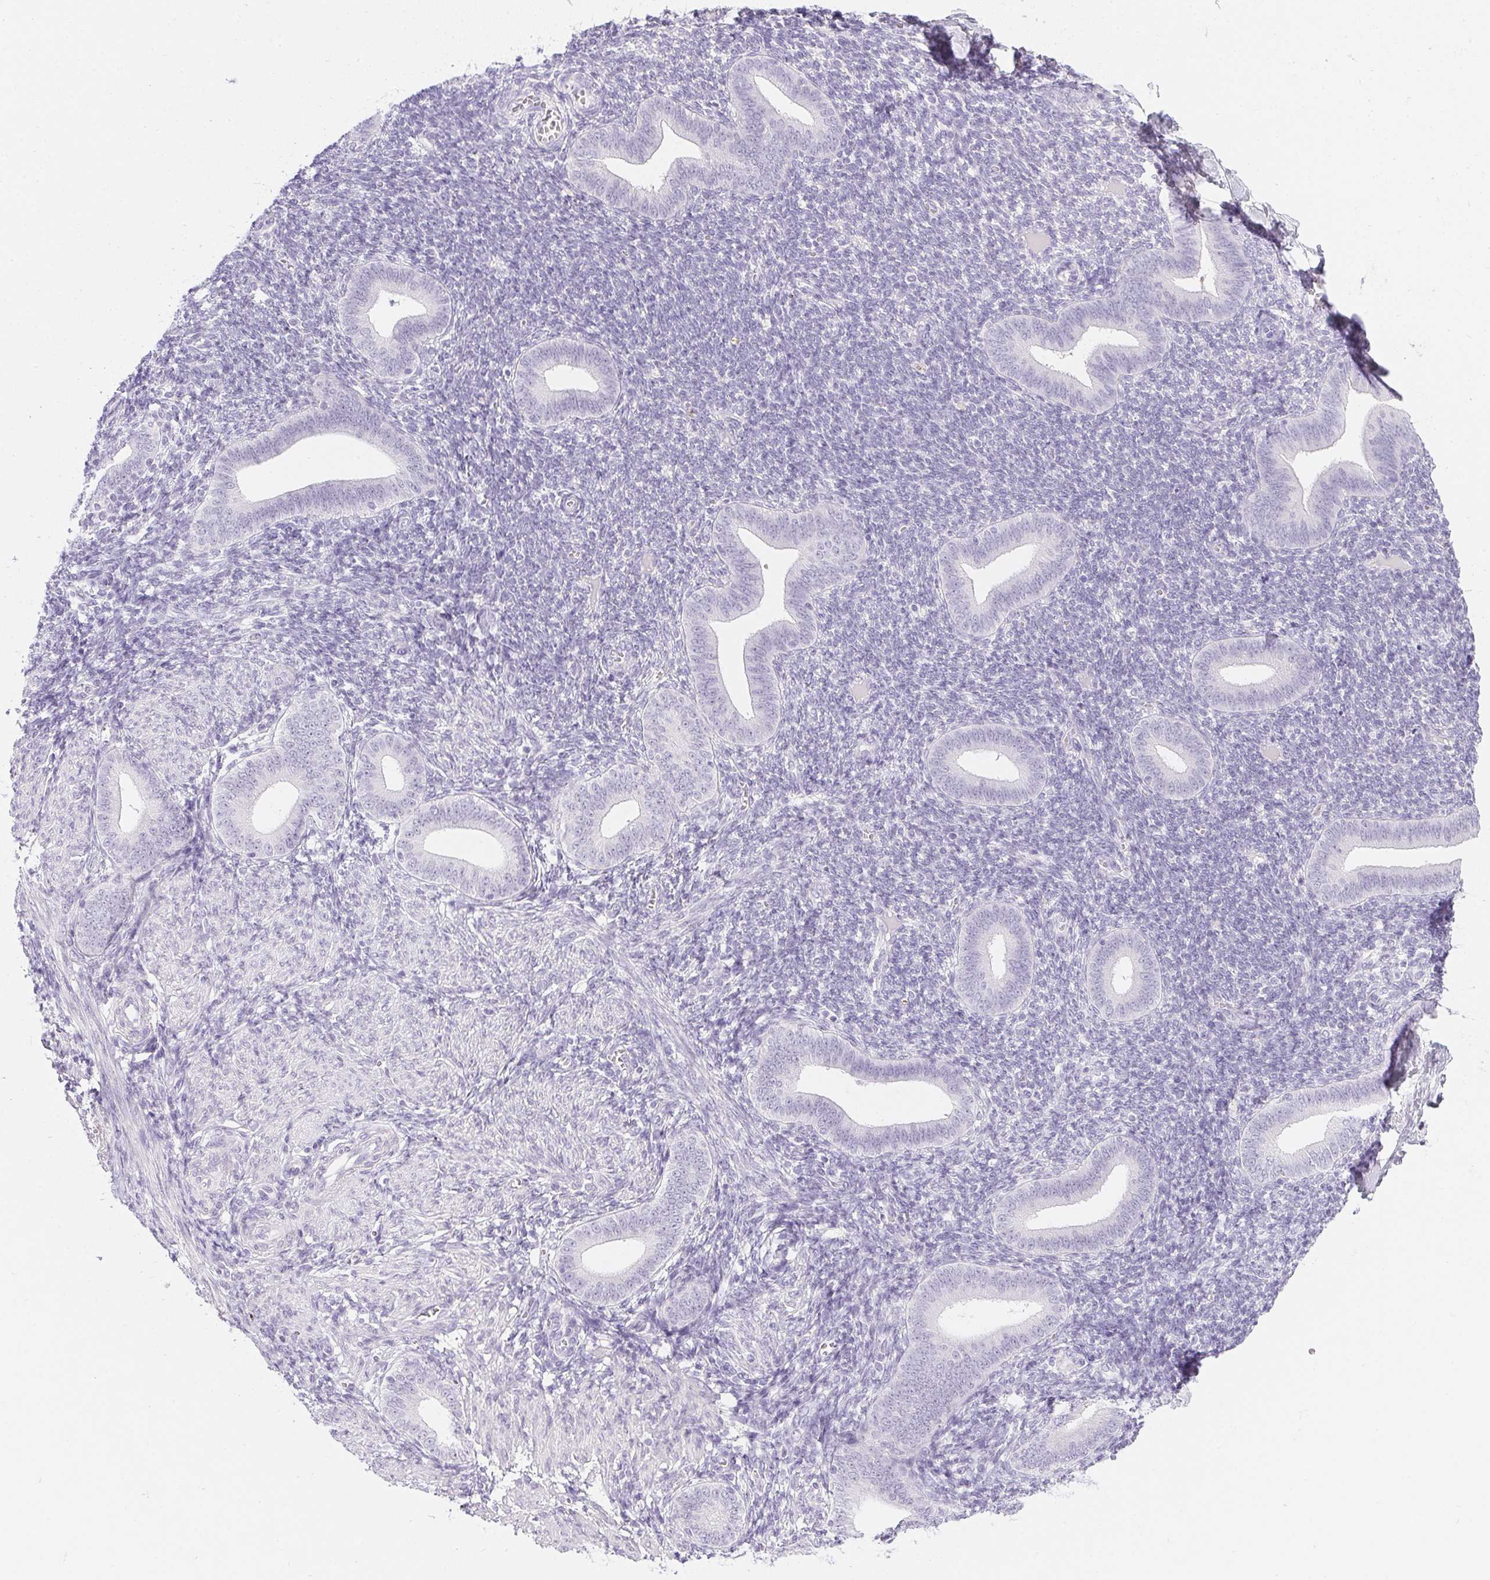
{"staining": {"intensity": "negative", "quantity": "none", "location": "none"}, "tissue": "endometrium", "cell_type": "Cells in endometrial stroma", "image_type": "normal", "snomed": [{"axis": "morphology", "description": "Normal tissue, NOS"}, {"axis": "topography", "description": "Endometrium"}], "caption": "A high-resolution histopathology image shows immunohistochemistry staining of benign endometrium, which shows no significant positivity in cells in endometrial stroma. Nuclei are stained in blue.", "gene": "PPY", "patient": {"sex": "female", "age": 25}}